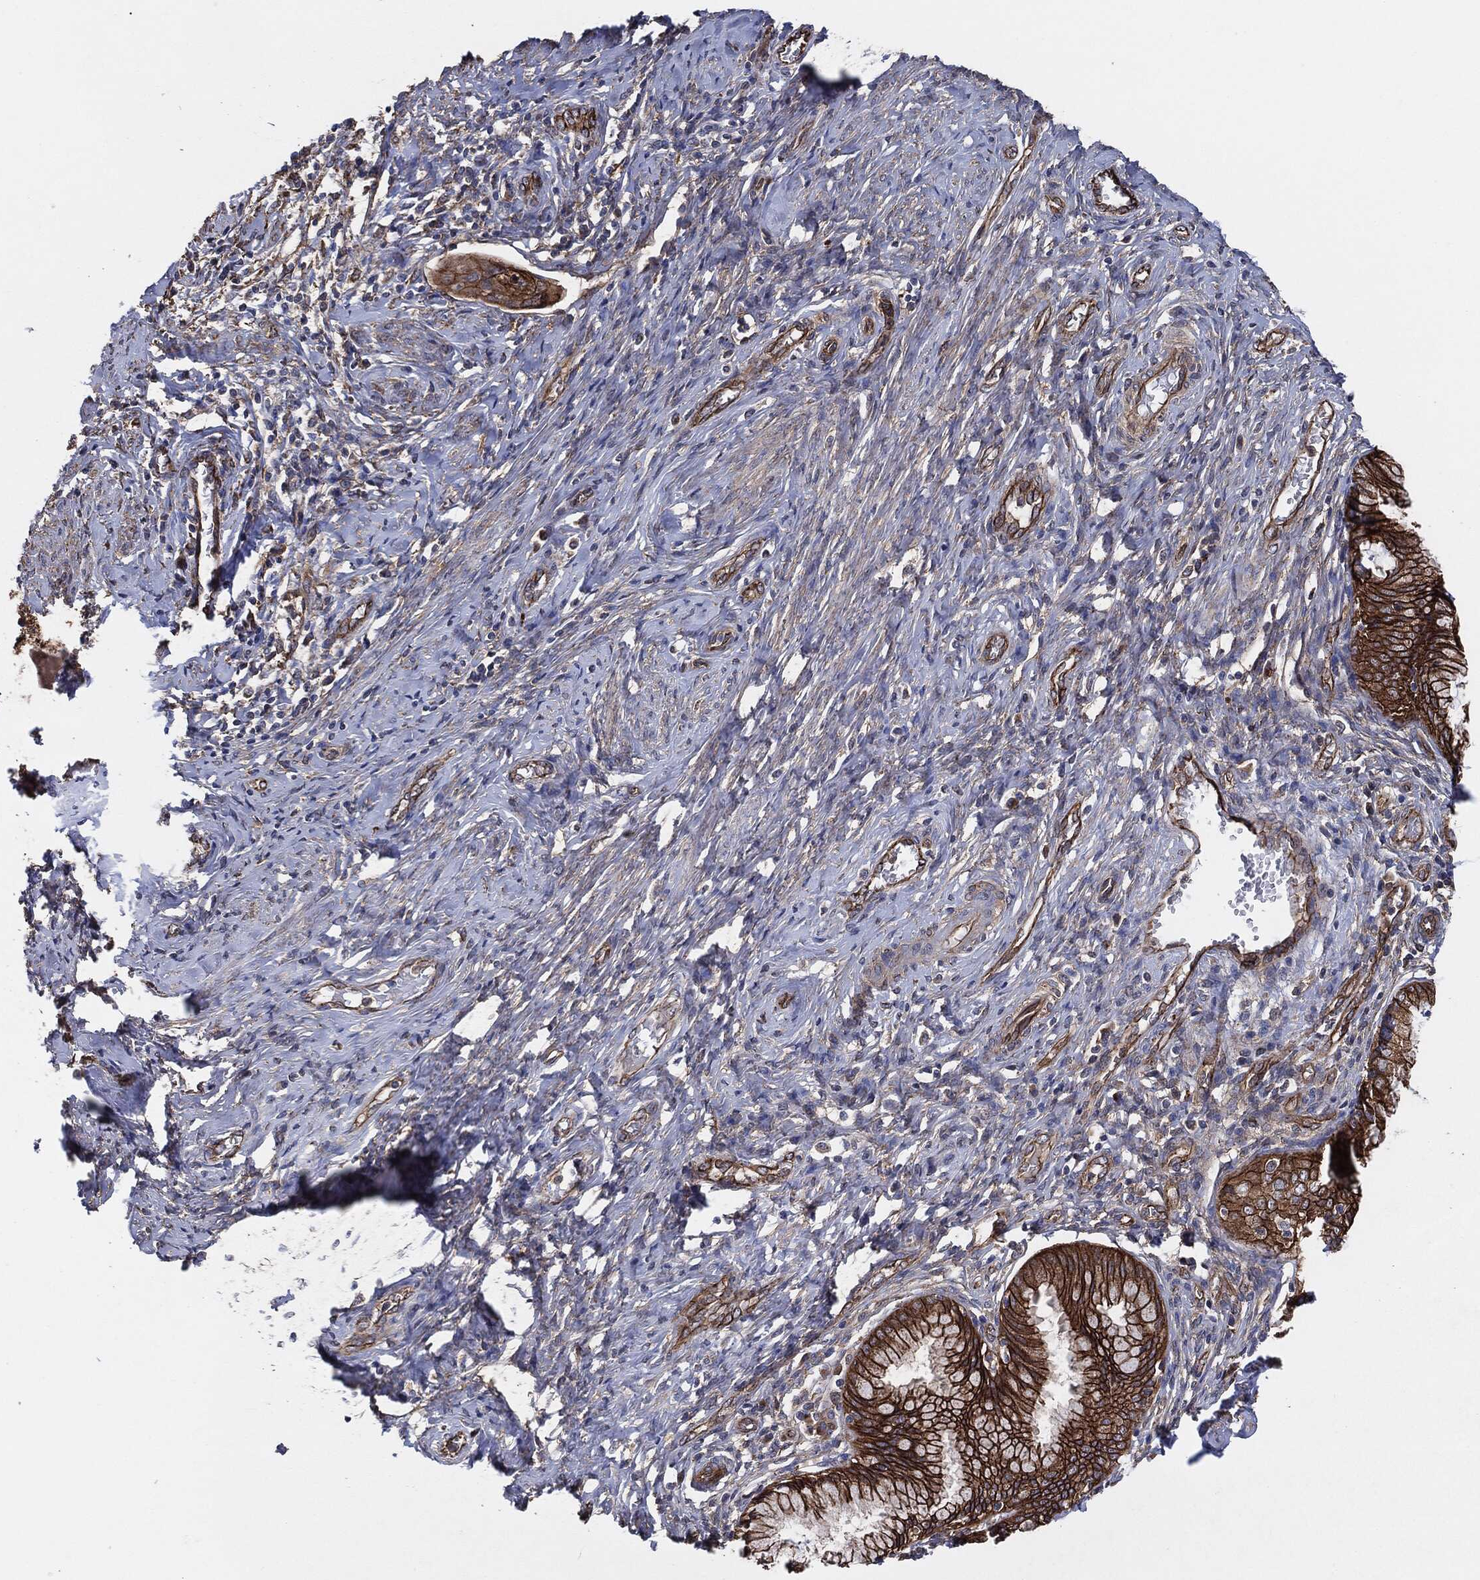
{"staining": {"intensity": "strong", "quantity": ">75%", "location": "cytoplasmic/membranous"}, "tissue": "cervical cancer", "cell_type": "Tumor cells", "image_type": "cancer", "snomed": [{"axis": "morphology", "description": "Normal tissue, NOS"}, {"axis": "morphology", "description": "Squamous cell carcinoma, NOS"}, {"axis": "topography", "description": "Cervix"}], "caption": "Strong cytoplasmic/membranous protein staining is seen in approximately >75% of tumor cells in cervical cancer.", "gene": "CTNNA1", "patient": {"sex": "female", "age": 39}}